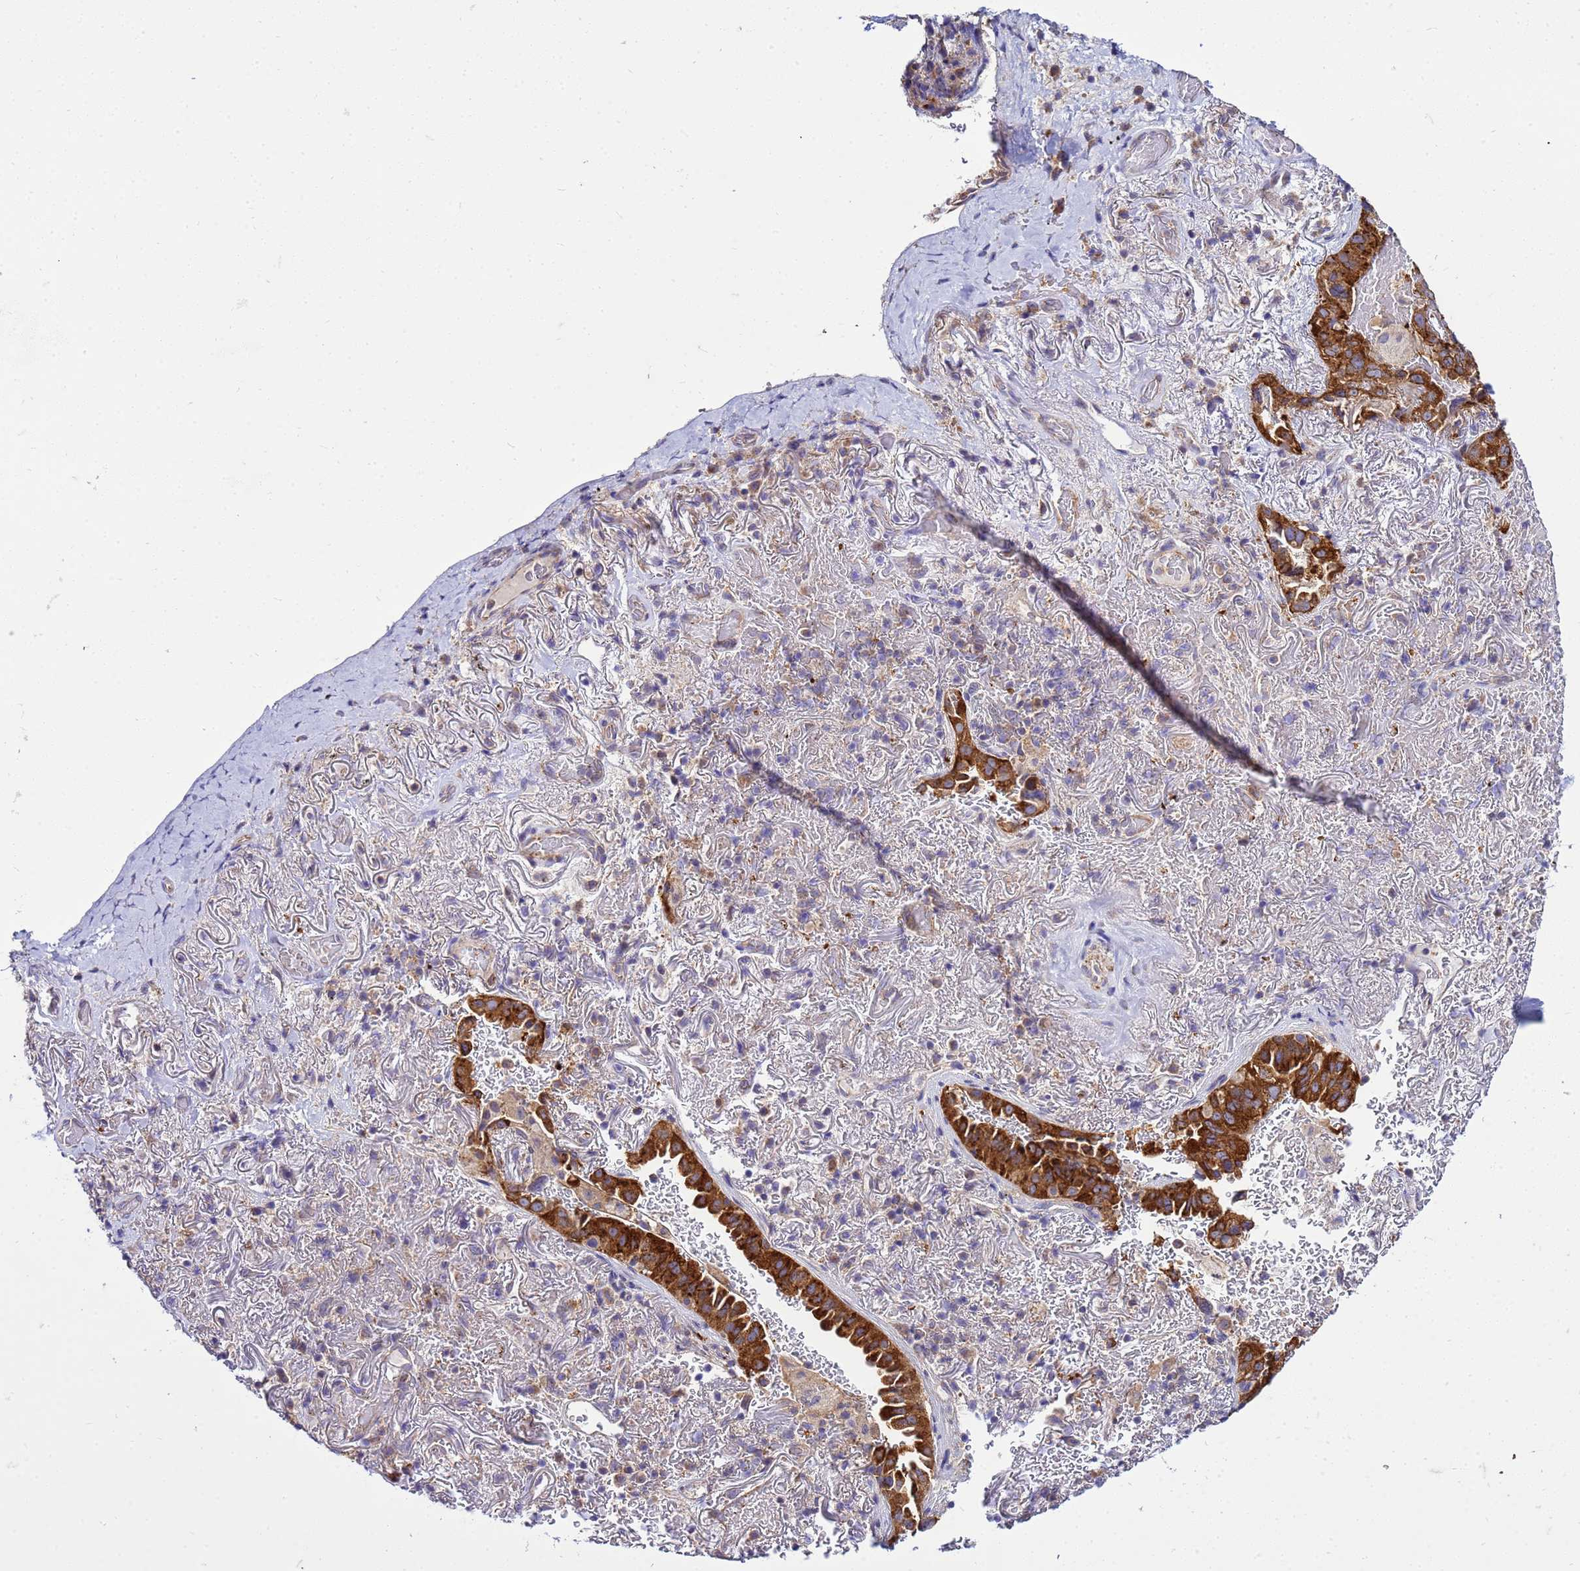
{"staining": {"intensity": "strong", "quantity": ">75%", "location": "cytoplasmic/membranous"}, "tissue": "lung cancer", "cell_type": "Tumor cells", "image_type": "cancer", "snomed": [{"axis": "morphology", "description": "Adenocarcinoma, NOS"}, {"axis": "topography", "description": "Lung"}], "caption": "Adenocarcinoma (lung) stained with immunohistochemistry (IHC) shows strong cytoplasmic/membranous staining in about >75% of tumor cells.", "gene": "PKD1", "patient": {"sex": "female", "age": 69}}